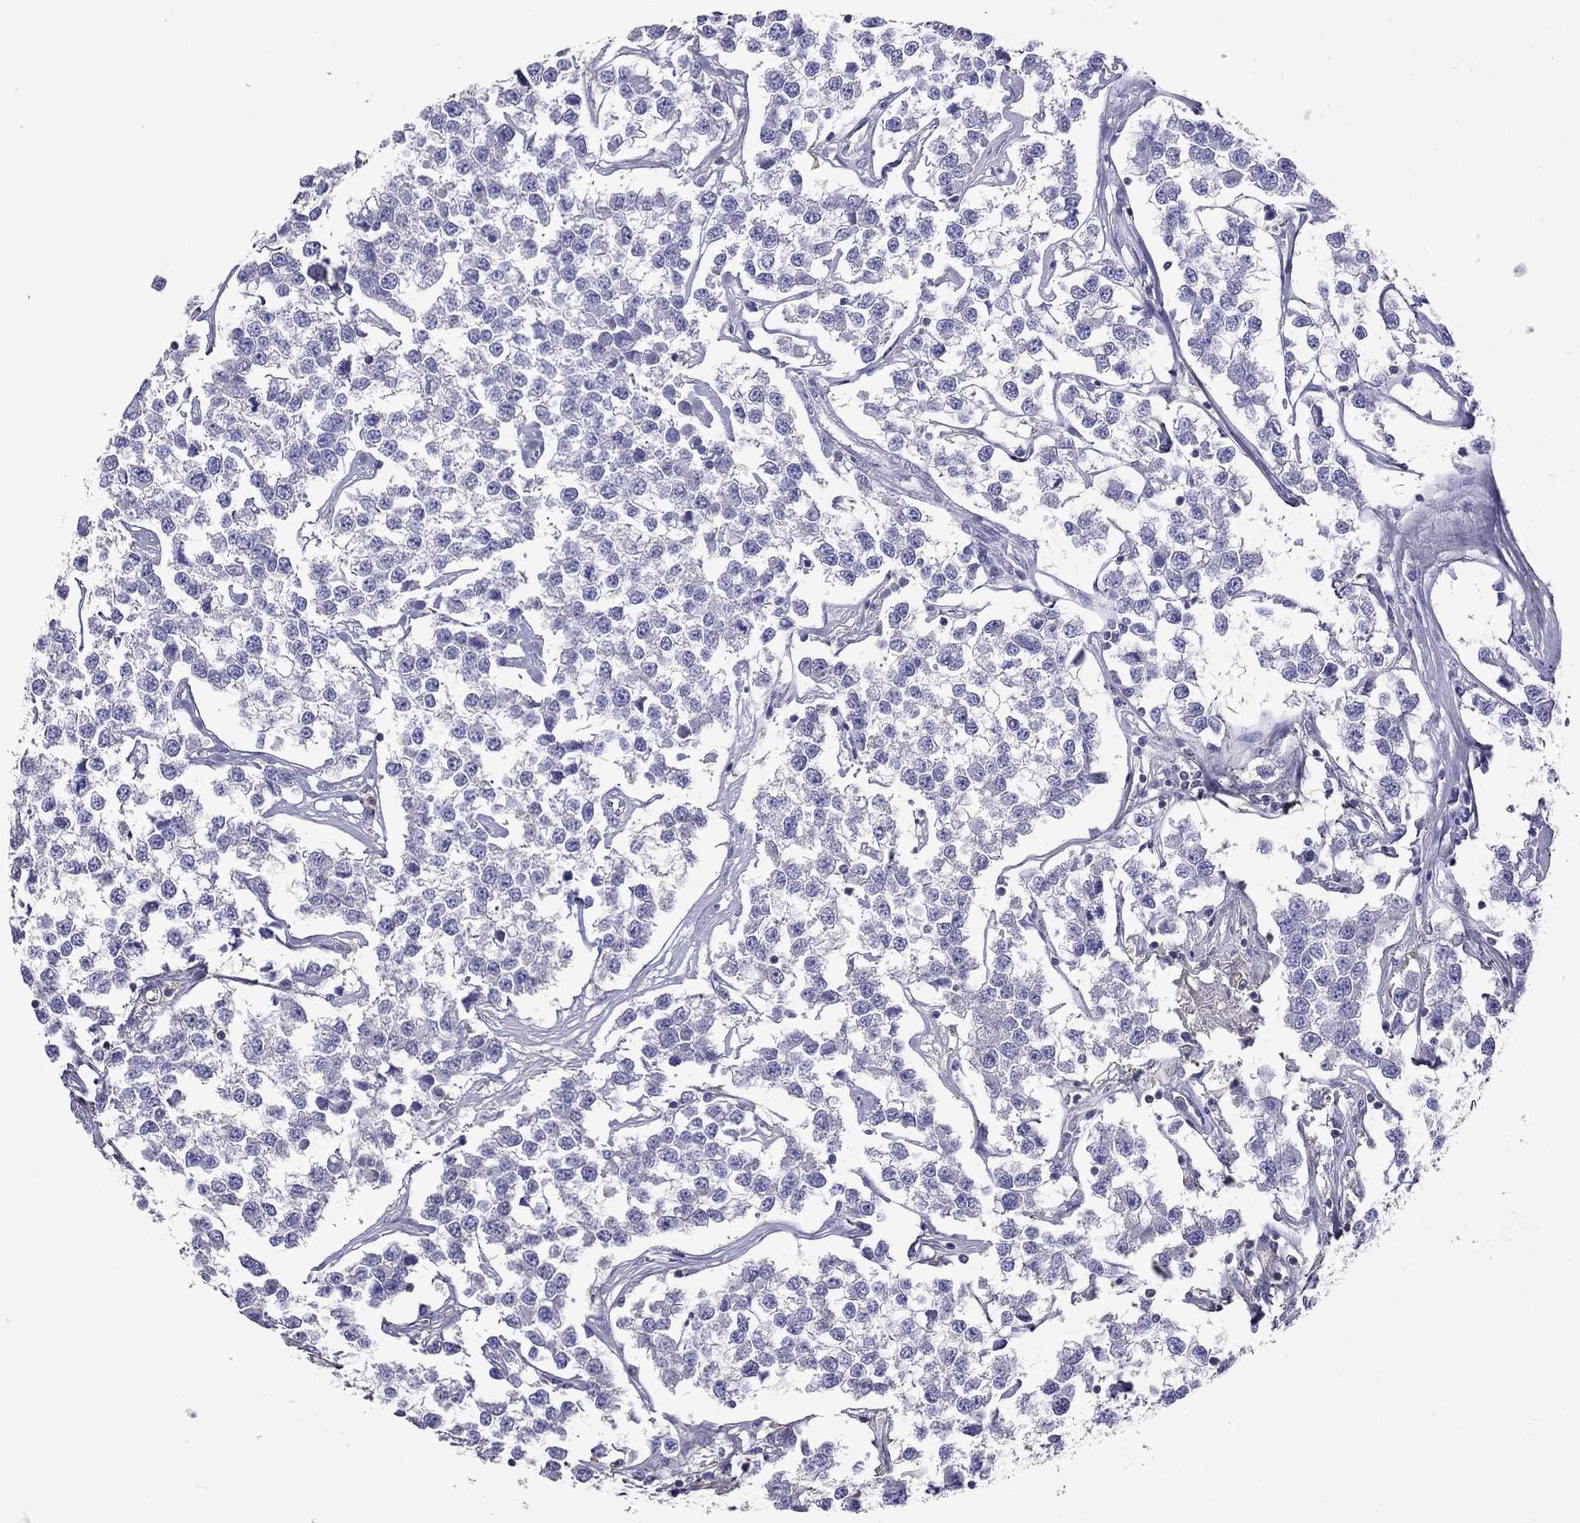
{"staining": {"intensity": "negative", "quantity": "none", "location": "none"}, "tissue": "testis cancer", "cell_type": "Tumor cells", "image_type": "cancer", "snomed": [{"axis": "morphology", "description": "Seminoma, NOS"}, {"axis": "topography", "description": "Testis"}], "caption": "Seminoma (testis) stained for a protein using immunohistochemistry (IHC) shows no positivity tumor cells.", "gene": "TEX22", "patient": {"sex": "male", "age": 59}}